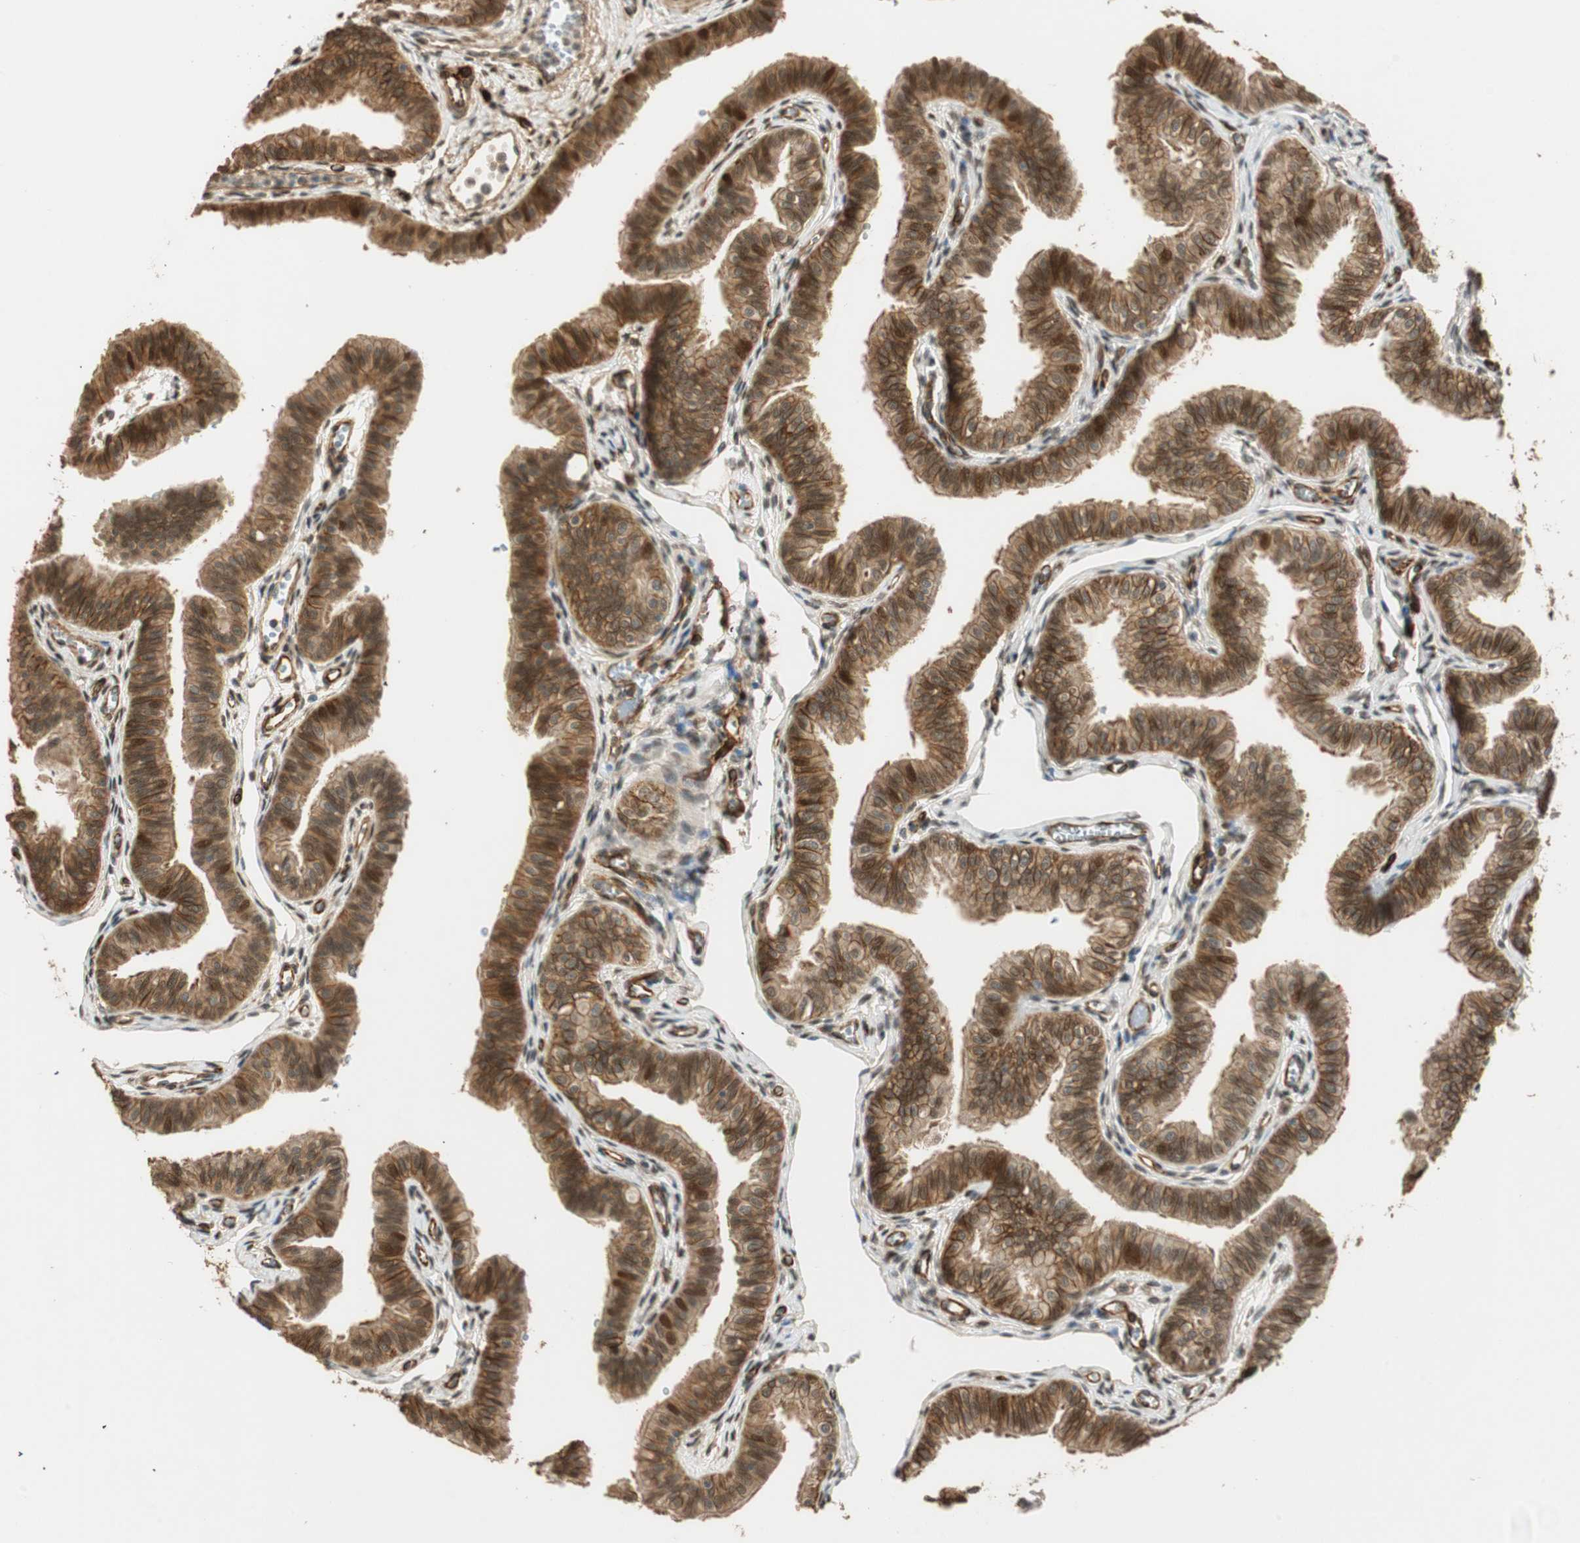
{"staining": {"intensity": "moderate", "quantity": ">75%", "location": "cytoplasmic/membranous,nuclear"}, "tissue": "fallopian tube", "cell_type": "Glandular cells", "image_type": "normal", "snomed": [{"axis": "morphology", "description": "Normal tissue, NOS"}, {"axis": "morphology", "description": "Dermoid, NOS"}, {"axis": "topography", "description": "Fallopian tube"}], "caption": "High-magnification brightfield microscopy of unremarkable fallopian tube stained with DAB (3,3'-diaminobenzidine) (brown) and counterstained with hematoxylin (blue). glandular cells exhibit moderate cytoplasmic/membranous,nuclear positivity is present in approximately>75% of cells.", "gene": "NES", "patient": {"sex": "female", "age": 33}}